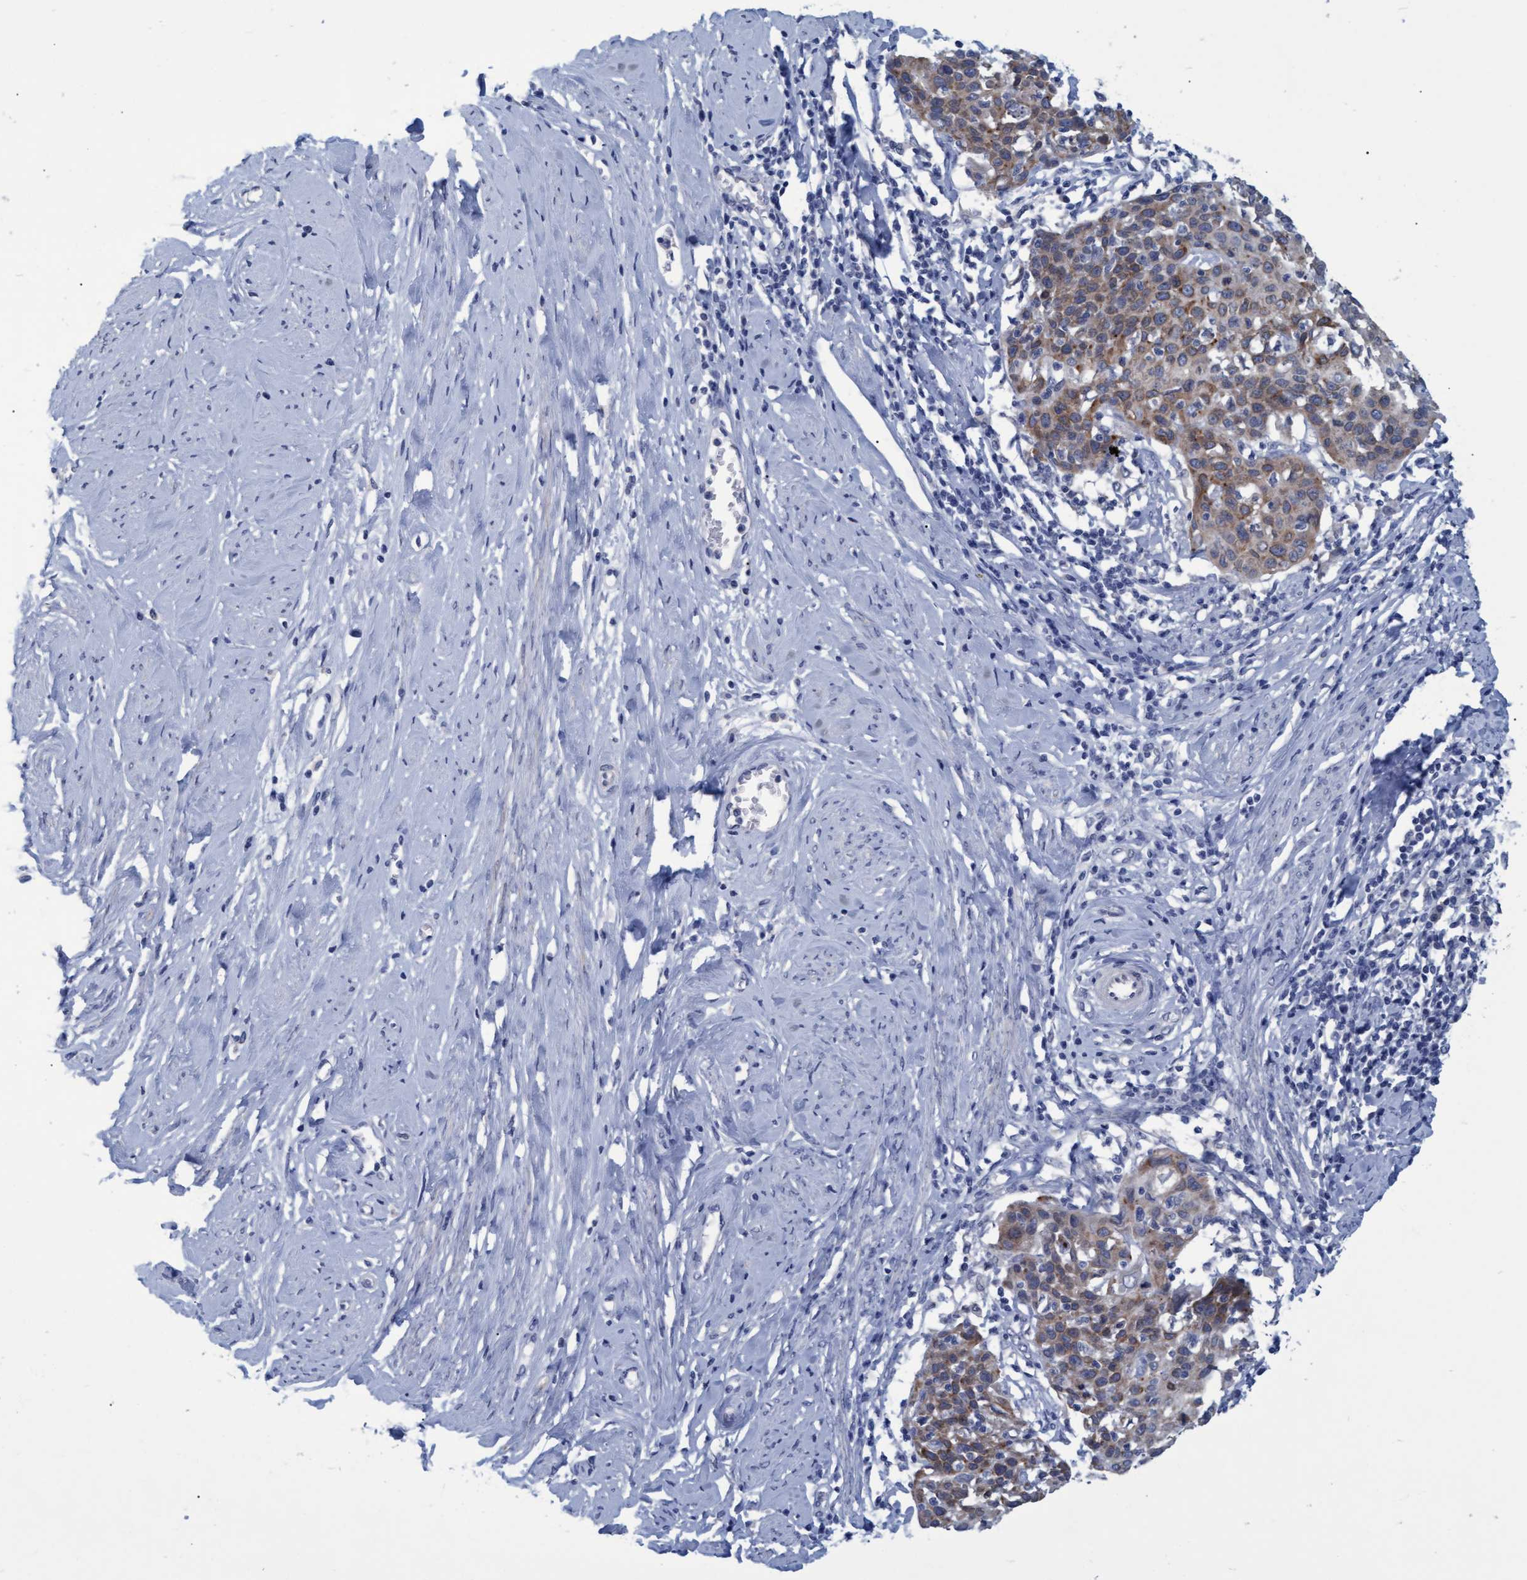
{"staining": {"intensity": "moderate", "quantity": "25%-75%", "location": "cytoplasmic/membranous"}, "tissue": "cervical cancer", "cell_type": "Tumor cells", "image_type": "cancer", "snomed": [{"axis": "morphology", "description": "Squamous cell carcinoma, NOS"}, {"axis": "topography", "description": "Cervix"}], "caption": "Tumor cells display medium levels of moderate cytoplasmic/membranous positivity in about 25%-75% of cells in cervical cancer. (DAB = brown stain, brightfield microscopy at high magnification).", "gene": "SSTR3", "patient": {"sex": "female", "age": 38}}